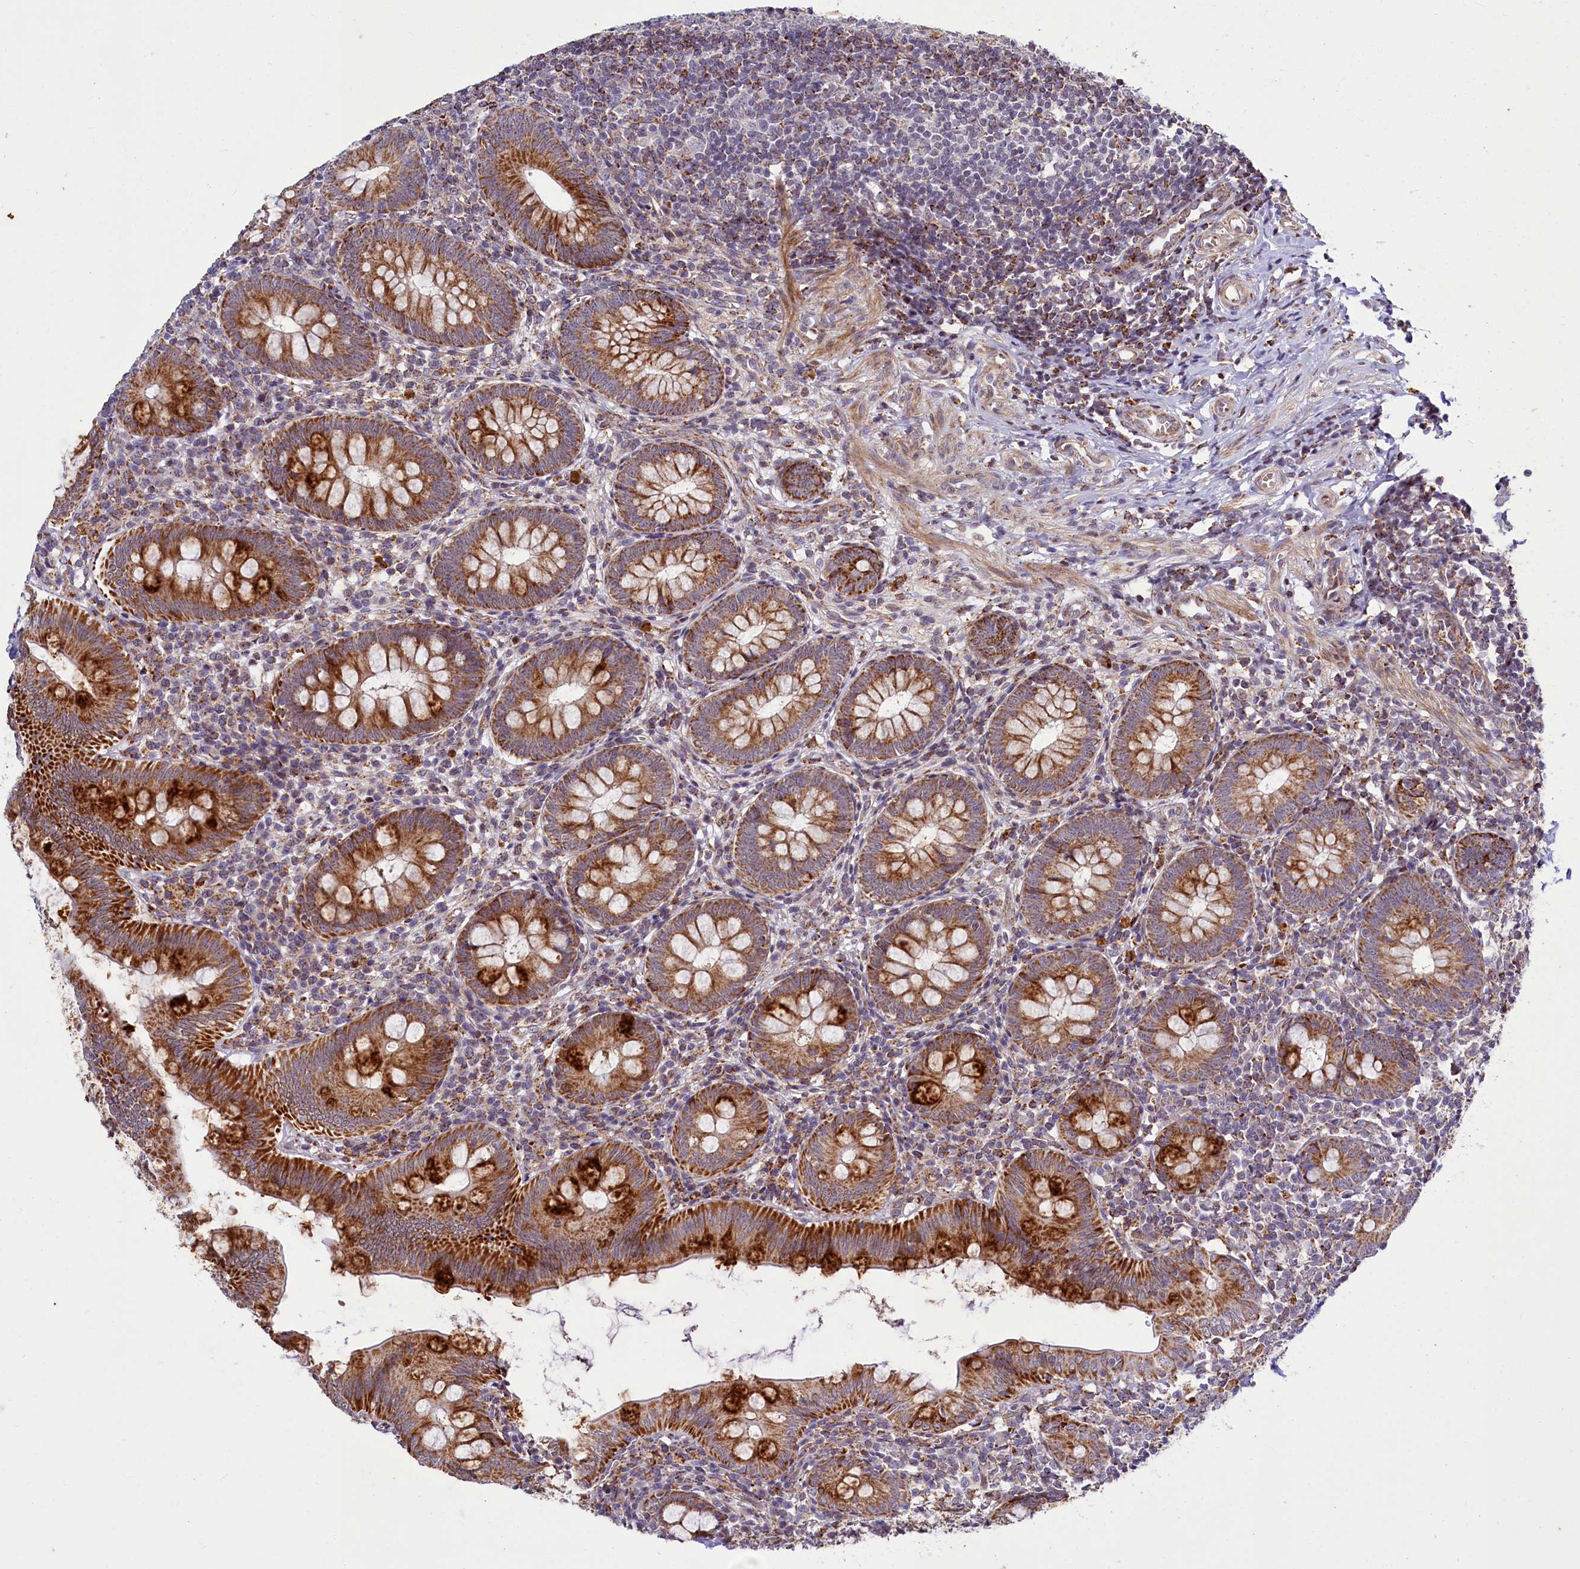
{"staining": {"intensity": "strong", "quantity": ">75%", "location": "cytoplasmic/membranous"}, "tissue": "appendix", "cell_type": "Glandular cells", "image_type": "normal", "snomed": [{"axis": "morphology", "description": "Normal tissue, NOS"}, {"axis": "topography", "description": "Appendix"}], "caption": "Immunohistochemical staining of normal human appendix demonstrates strong cytoplasmic/membranous protein positivity in about >75% of glandular cells.", "gene": "DYNC2H1", "patient": {"sex": "male", "age": 14}}